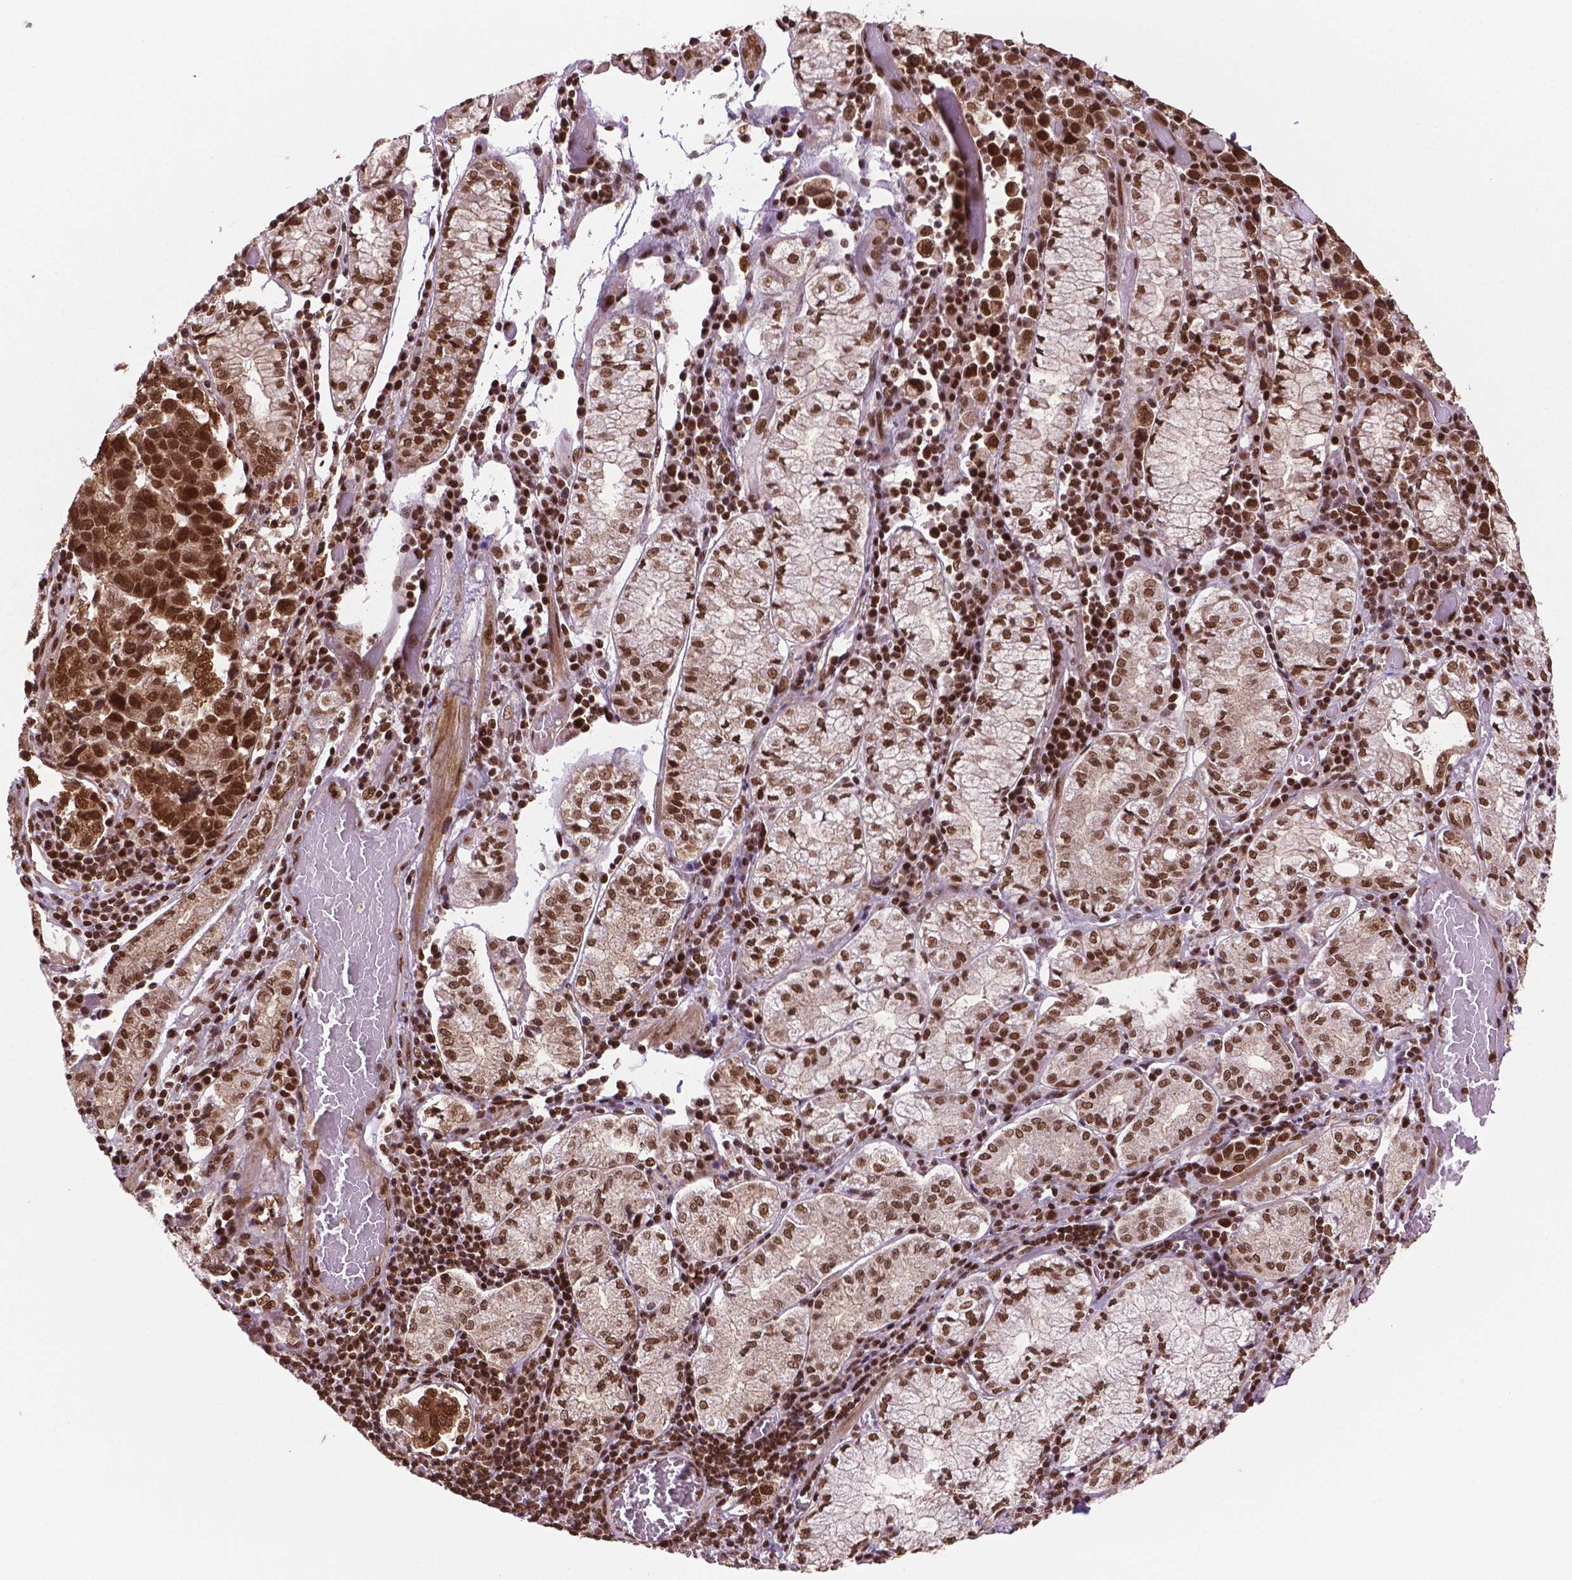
{"staining": {"intensity": "strong", "quantity": ">75%", "location": "nuclear"}, "tissue": "stomach cancer", "cell_type": "Tumor cells", "image_type": "cancer", "snomed": [{"axis": "morphology", "description": "Adenocarcinoma, NOS"}, {"axis": "topography", "description": "Stomach"}], "caption": "Immunohistochemical staining of adenocarcinoma (stomach) reveals high levels of strong nuclear protein positivity in approximately >75% of tumor cells. The staining is performed using DAB (3,3'-diaminobenzidine) brown chromogen to label protein expression. The nuclei are counter-stained blue using hematoxylin.", "gene": "SIRT6", "patient": {"sex": "male", "age": 93}}